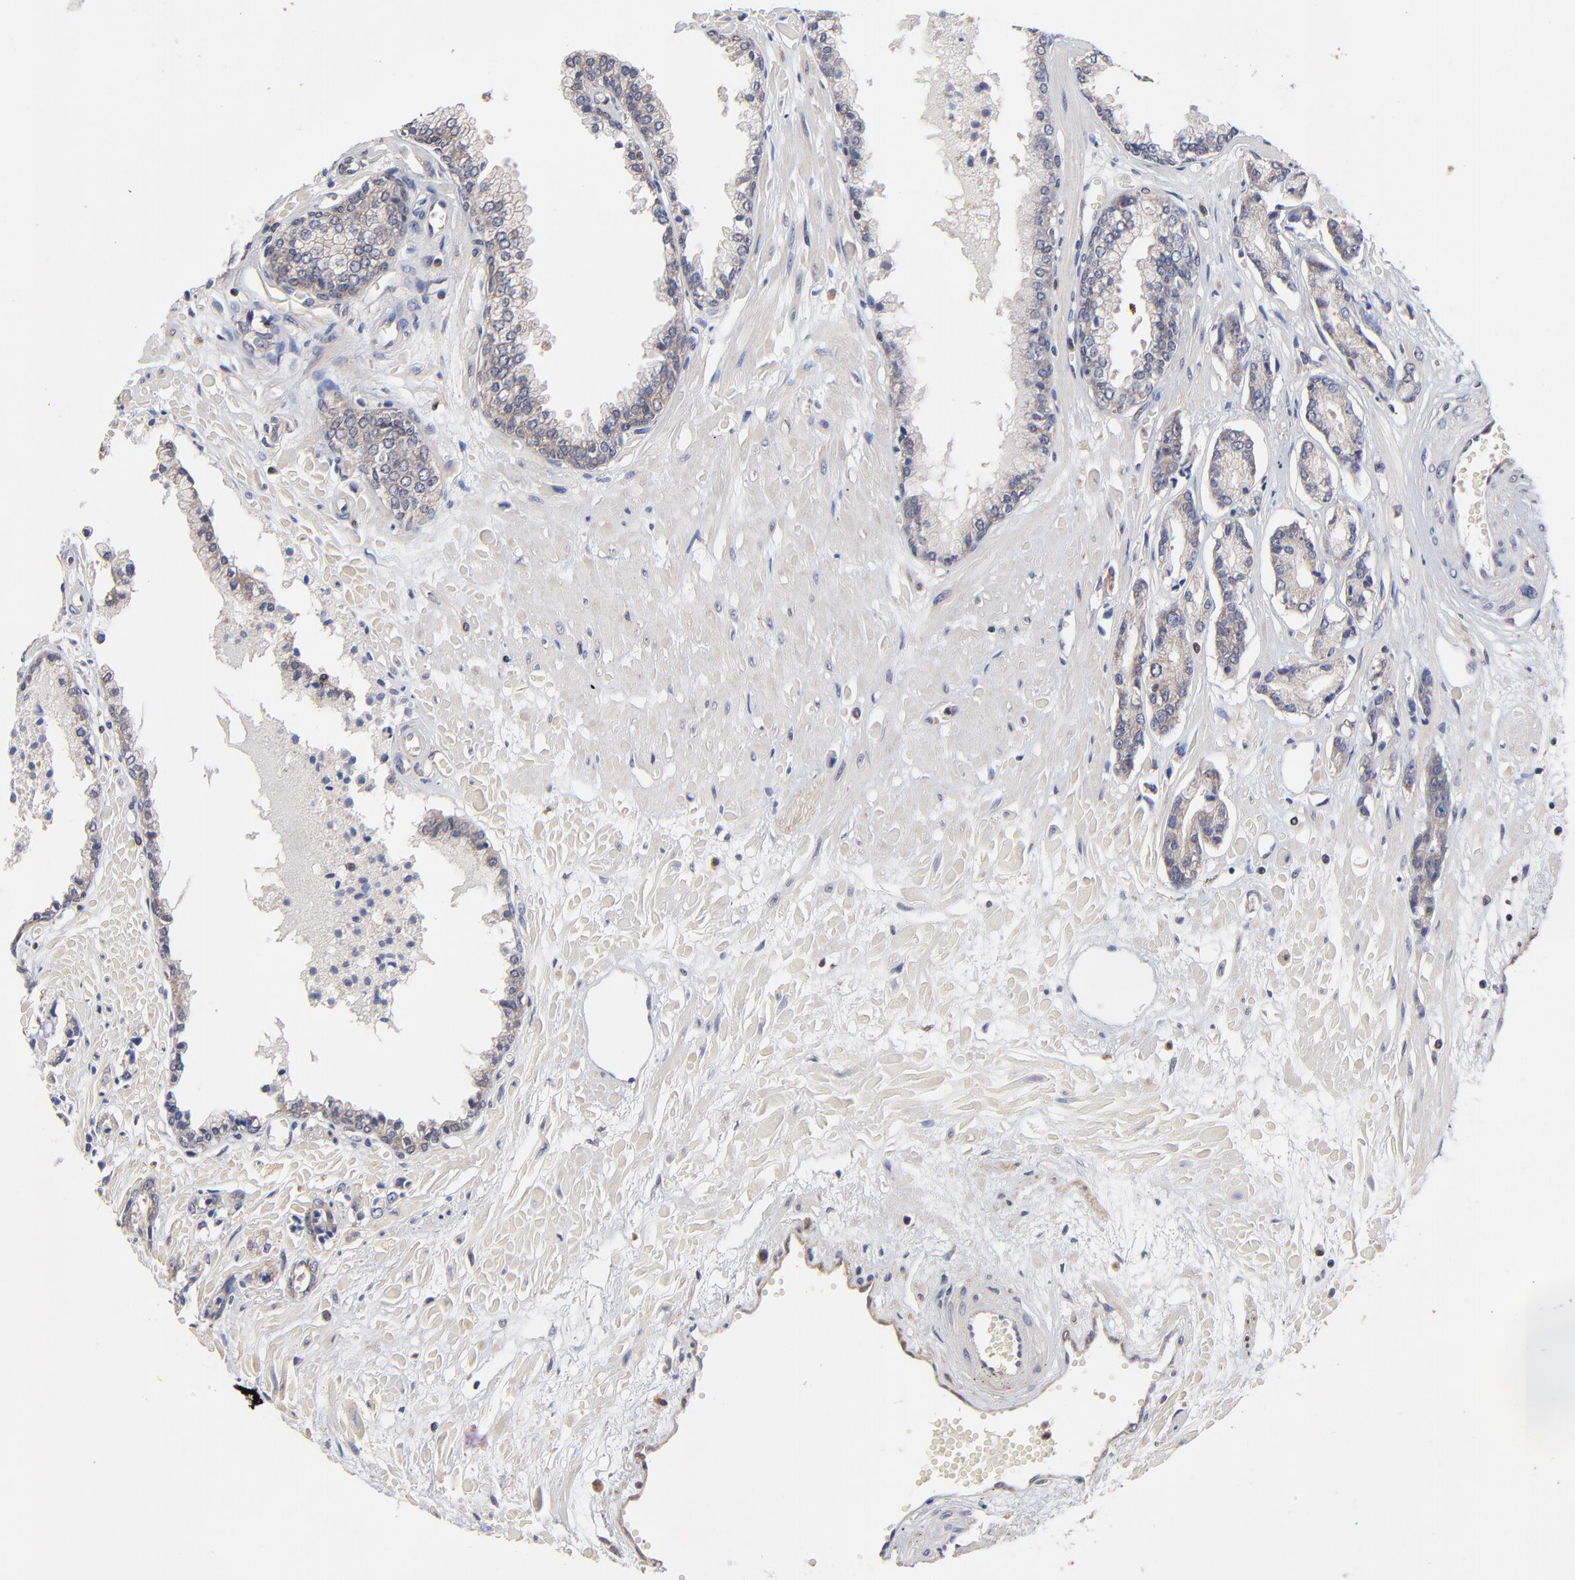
{"staining": {"intensity": "negative", "quantity": "none", "location": "none"}, "tissue": "prostate cancer", "cell_type": "Tumor cells", "image_type": "cancer", "snomed": [{"axis": "morphology", "description": "Adenocarcinoma, High grade"}, {"axis": "topography", "description": "Prostate"}], "caption": "Immunohistochemistry (IHC) of prostate adenocarcinoma (high-grade) exhibits no staining in tumor cells. (Stains: DAB immunohistochemistry with hematoxylin counter stain, Microscopy: brightfield microscopy at high magnification).", "gene": "PCMT1", "patient": {"sex": "male", "age": 56}}